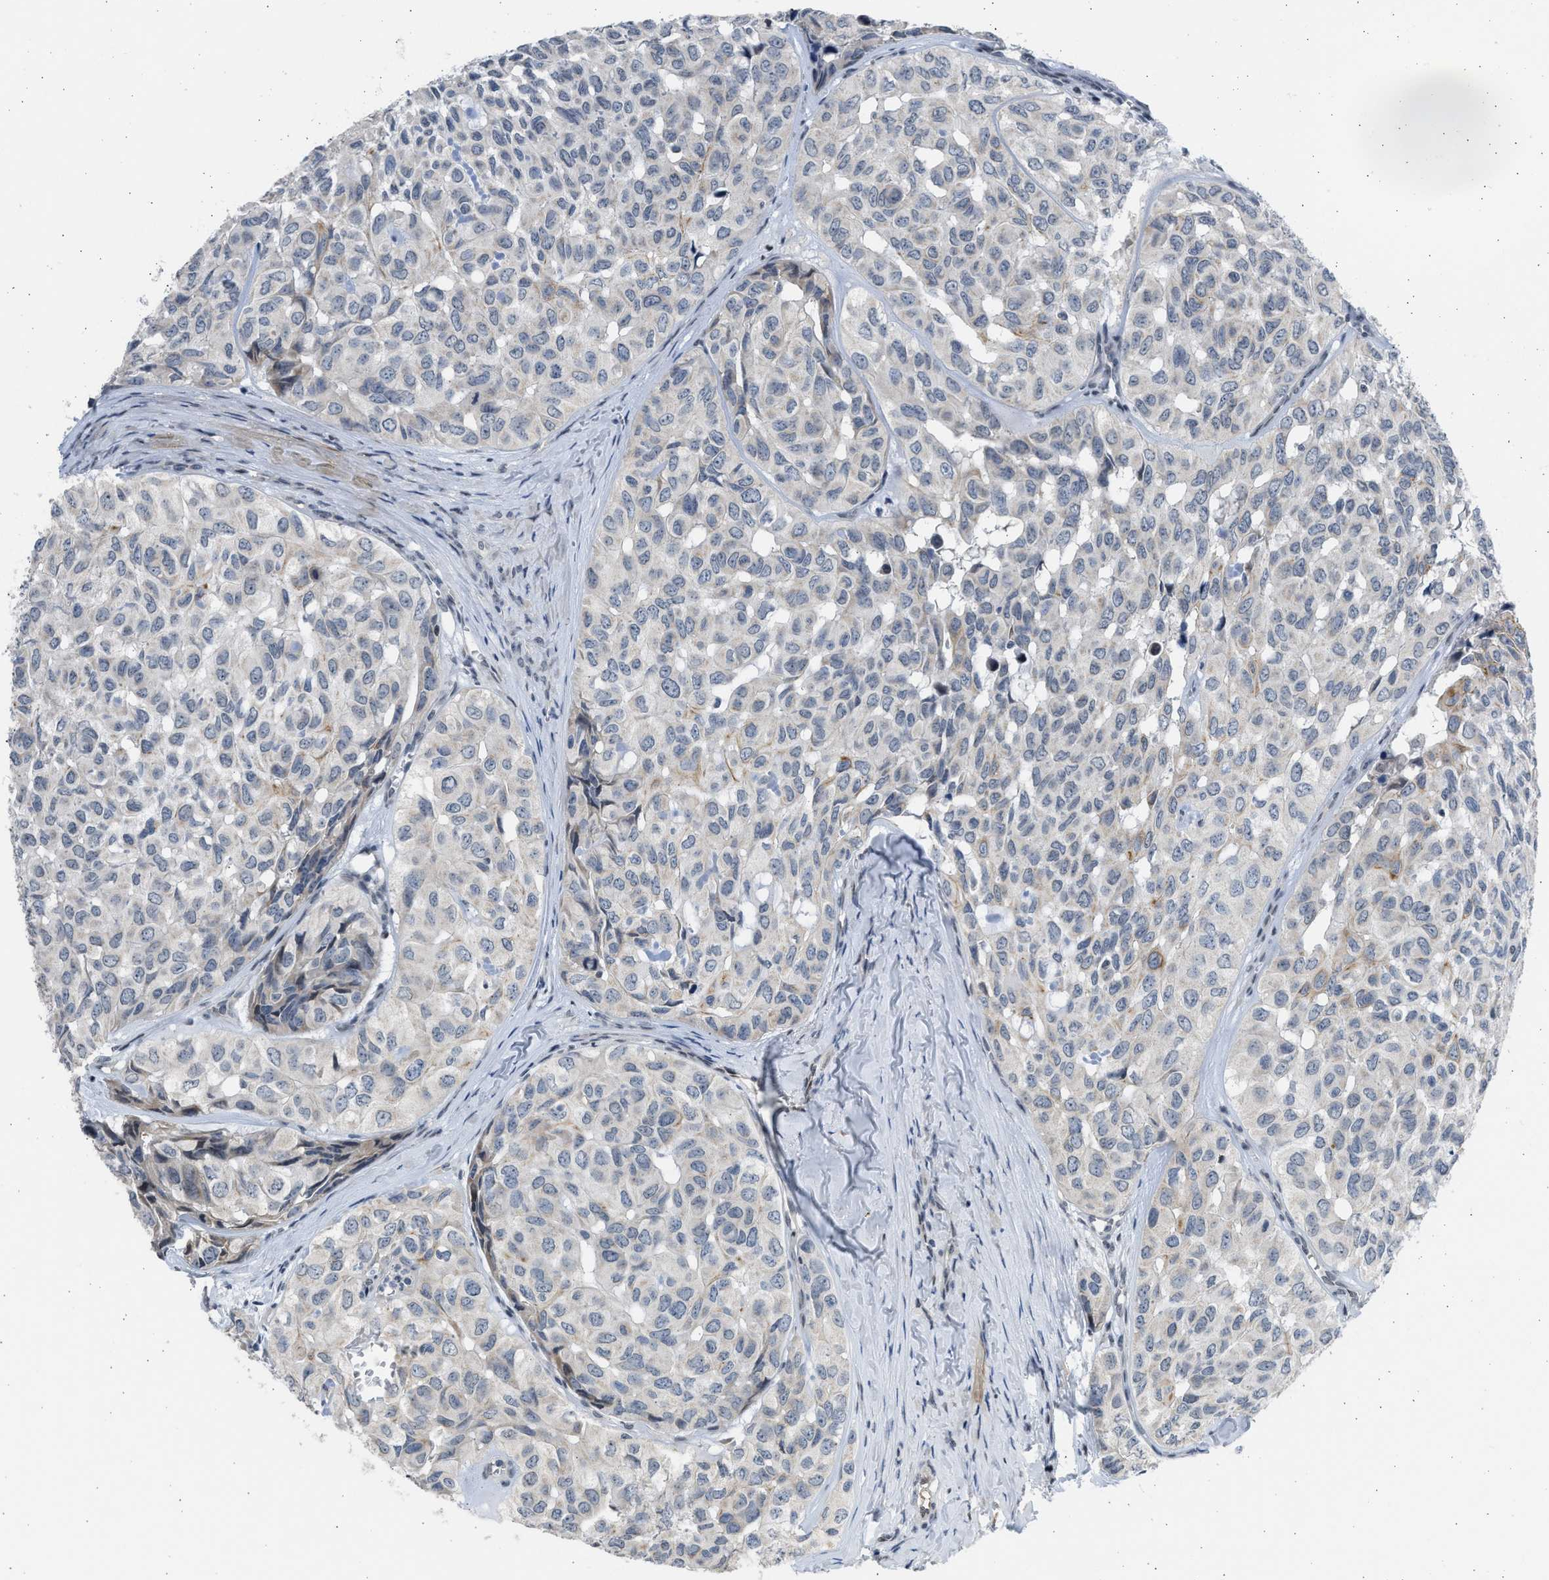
{"staining": {"intensity": "moderate", "quantity": "<25%", "location": "cytoplasmic/membranous"}, "tissue": "head and neck cancer", "cell_type": "Tumor cells", "image_type": "cancer", "snomed": [{"axis": "morphology", "description": "Adenocarcinoma, NOS"}, {"axis": "topography", "description": "Salivary gland, NOS"}, {"axis": "topography", "description": "Head-Neck"}], "caption": "Protein positivity by immunohistochemistry exhibits moderate cytoplasmic/membranous positivity in about <25% of tumor cells in adenocarcinoma (head and neck). The staining is performed using DAB (3,3'-diaminobenzidine) brown chromogen to label protein expression. The nuclei are counter-stained blue using hematoxylin.", "gene": "HMGN3", "patient": {"sex": "female", "age": 76}}